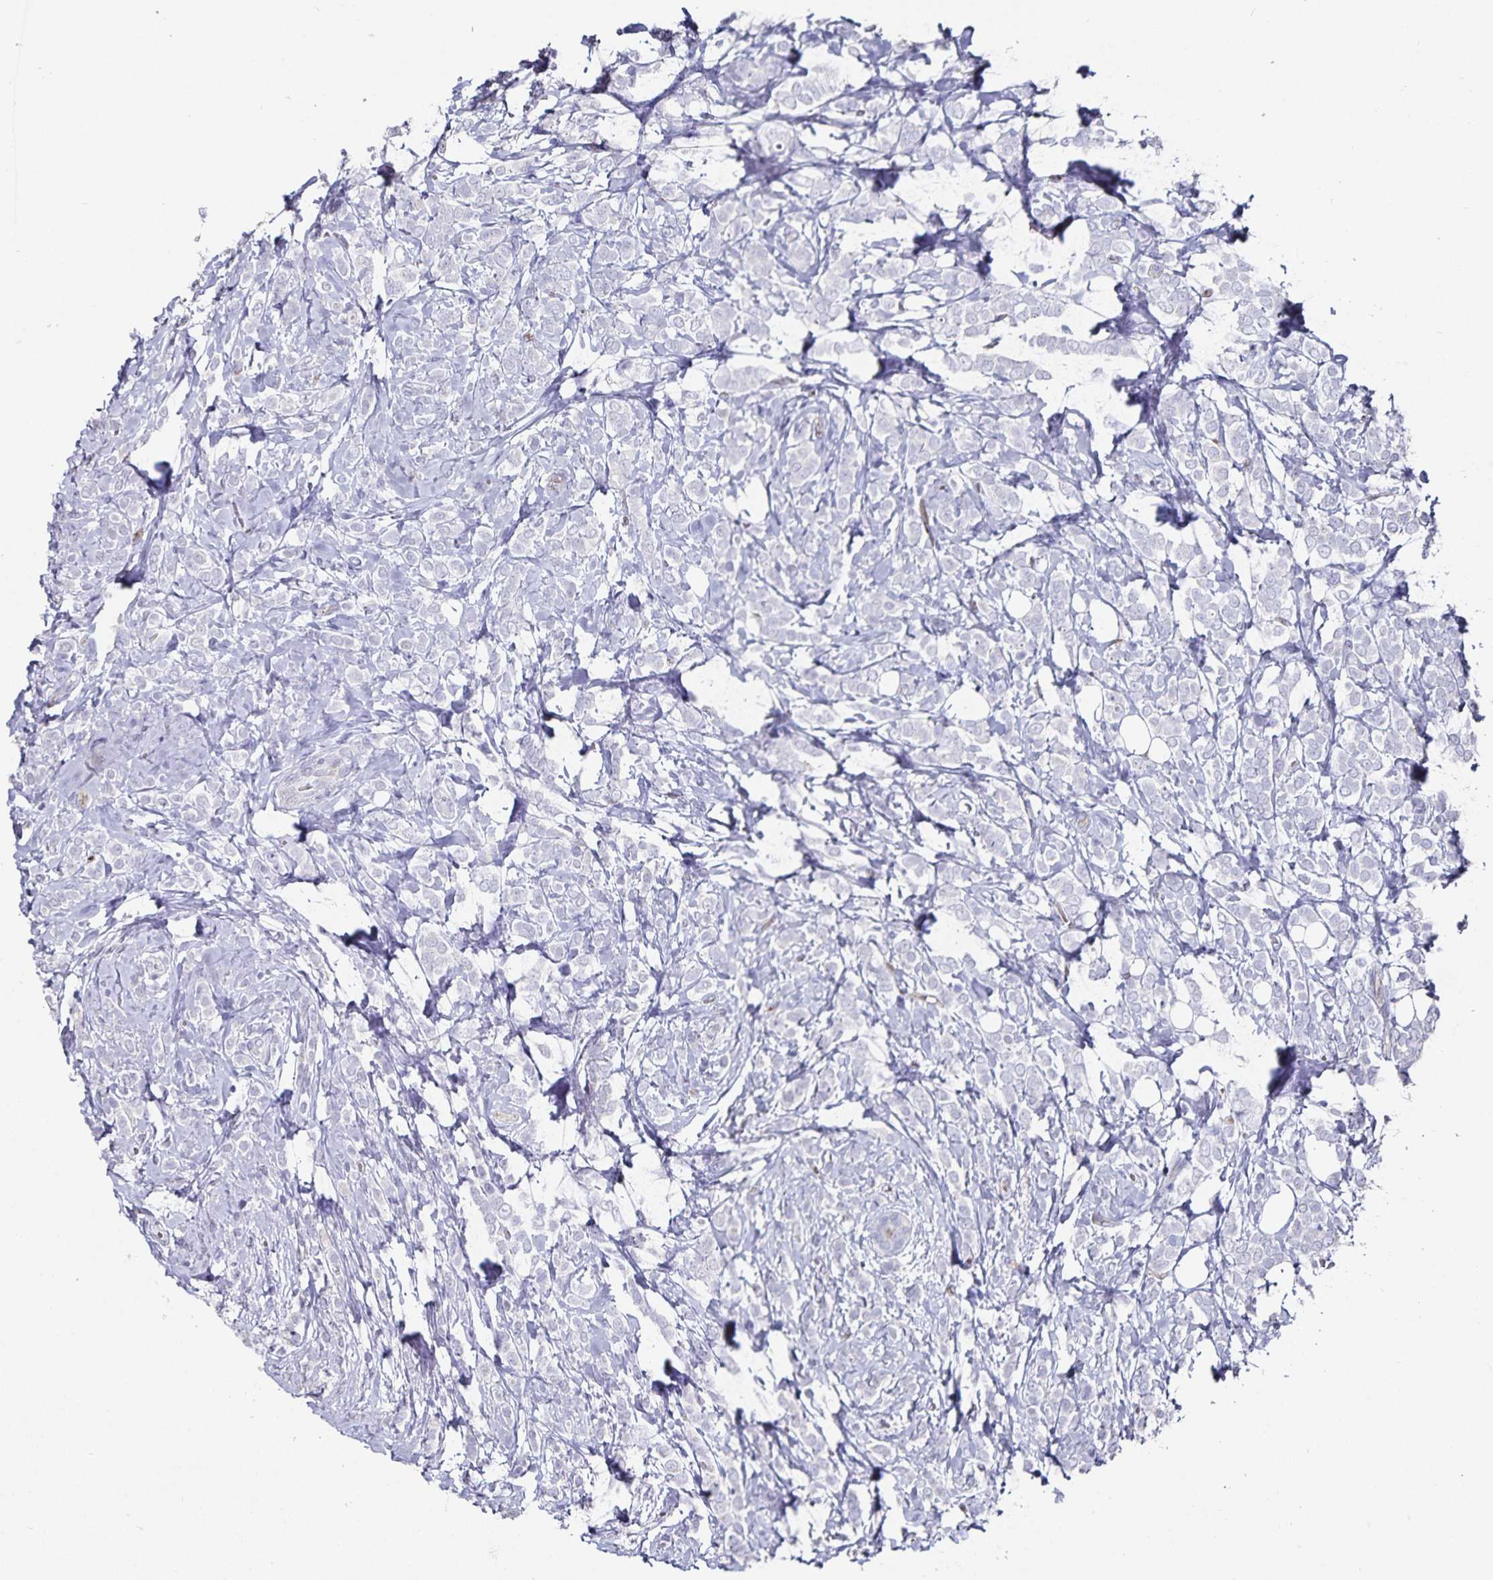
{"staining": {"intensity": "negative", "quantity": "none", "location": "none"}, "tissue": "breast cancer", "cell_type": "Tumor cells", "image_type": "cancer", "snomed": [{"axis": "morphology", "description": "Lobular carcinoma"}, {"axis": "topography", "description": "Breast"}], "caption": "The immunohistochemistry micrograph has no significant expression in tumor cells of breast lobular carcinoma tissue. The staining is performed using DAB brown chromogen with nuclei counter-stained in using hematoxylin.", "gene": "PODXL", "patient": {"sex": "female", "age": 49}}